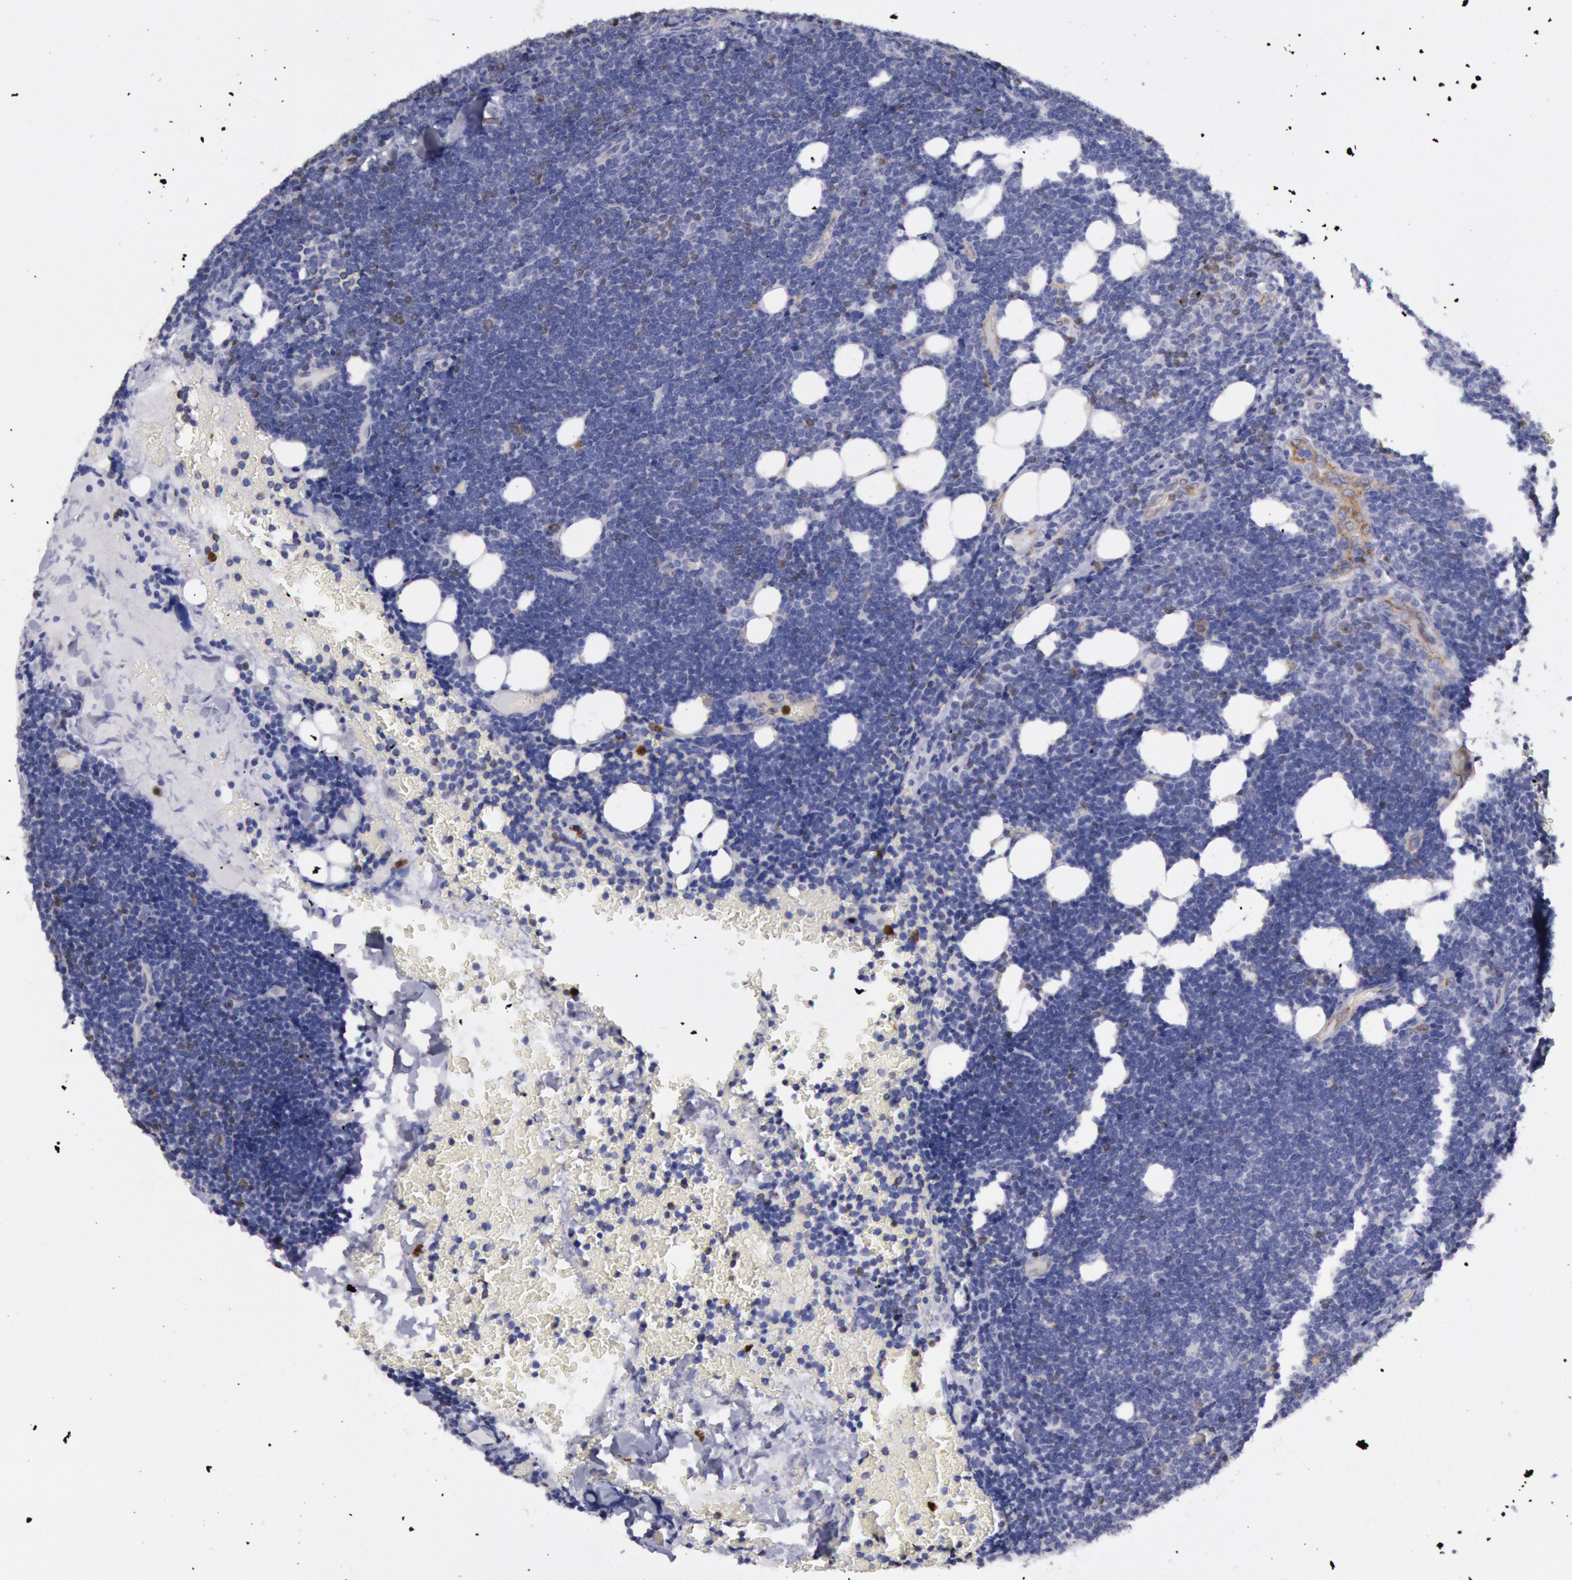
{"staining": {"intensity": "negative", "quantity": "none", "location": "none"}, "tissue": "lymphoma", "cell_type": "Tumor cells", "image_type": "cancer", "snomed": [{"axis": "morphology", "description": "Malignant lymphoma, non-Hodgkin's type, Low grade"}, {"axis": "topography", "description": "Spleen"}], "caption": "The photomicrograph displays no significant expression in tumor cells of lymphoma.", "gene": "RAB27A", "patient": {"sex": "female", "age": 64}}